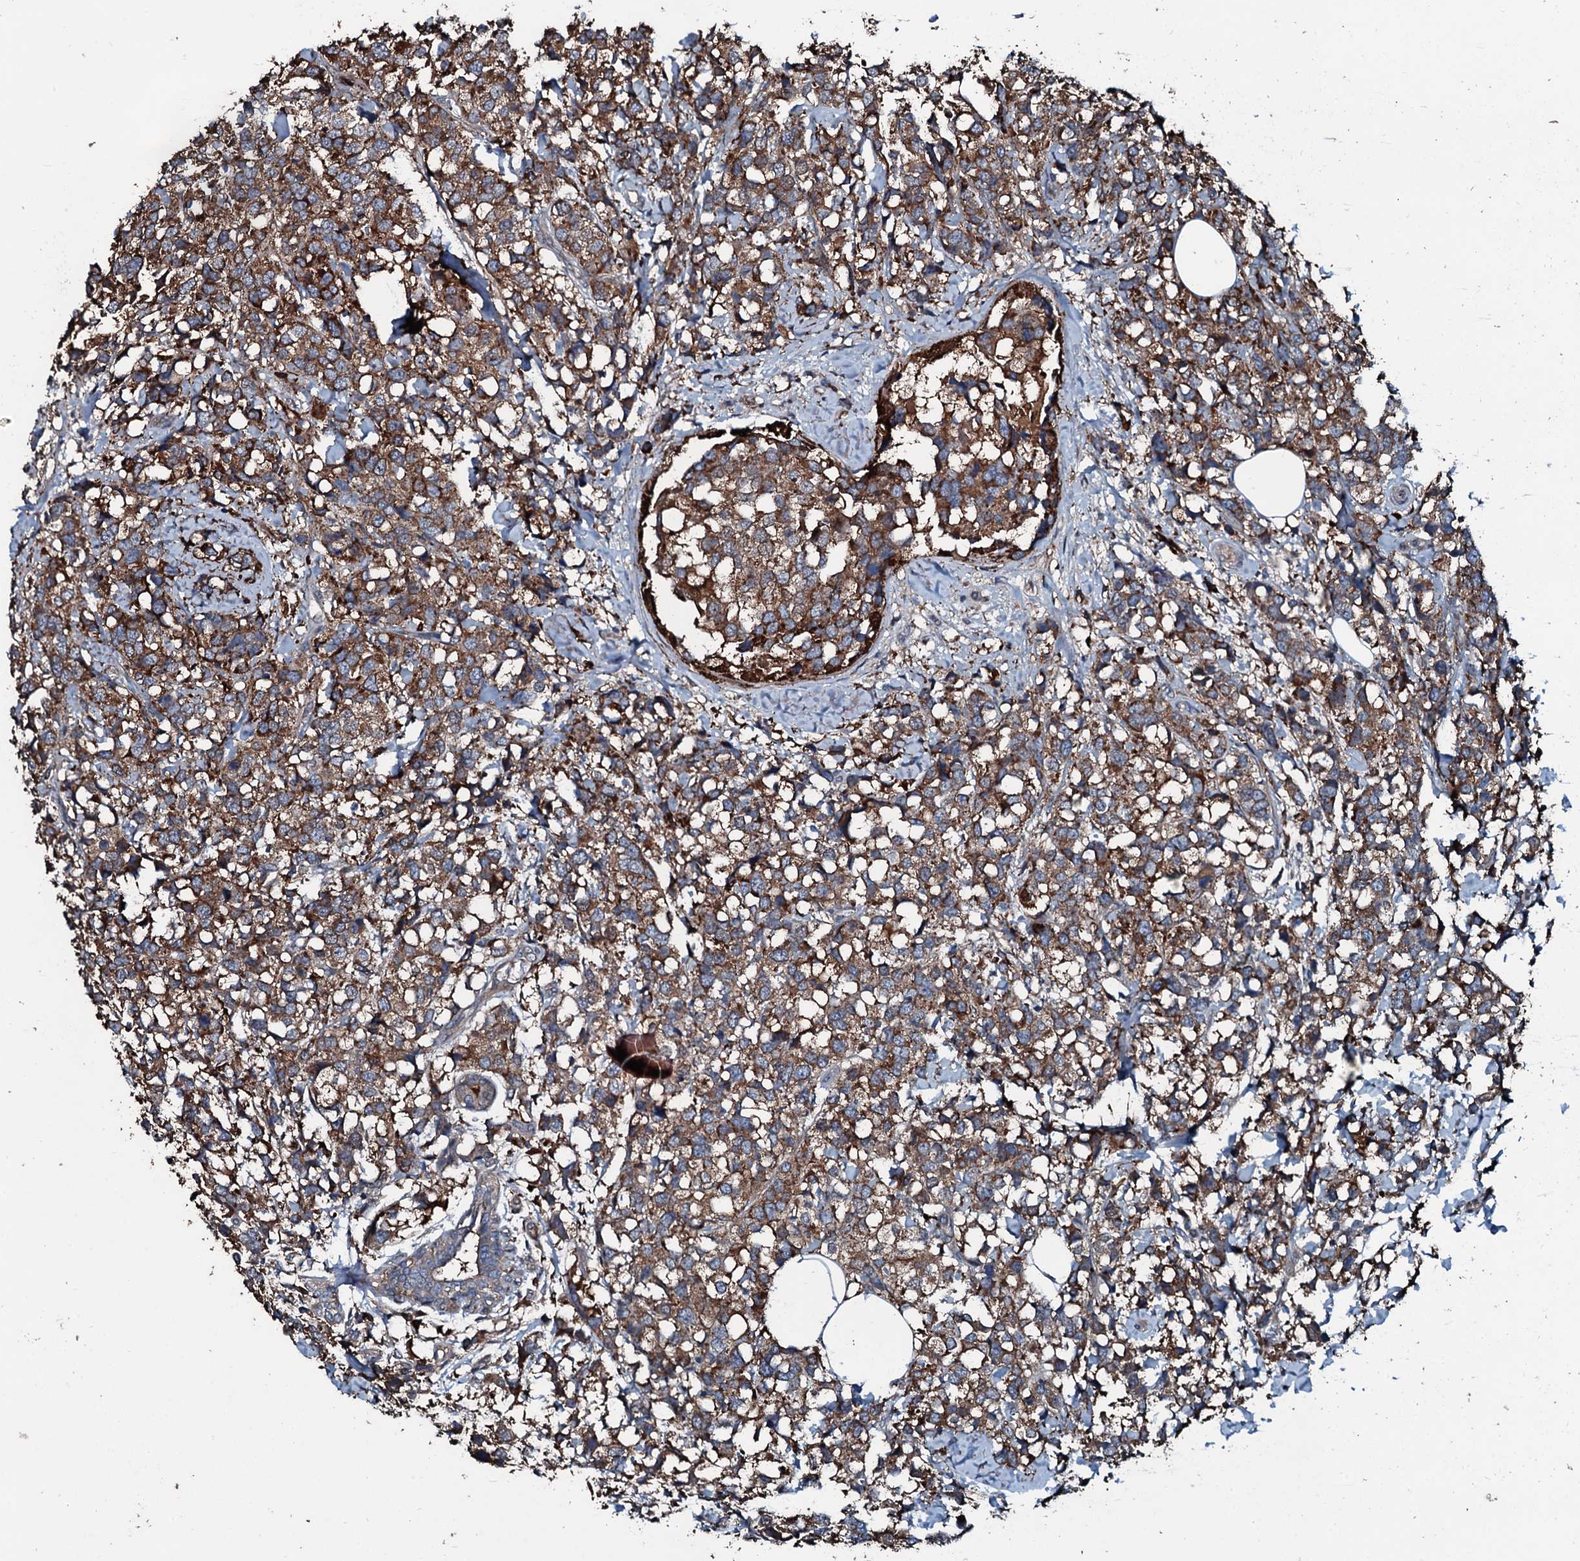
{"staining": {"intensity": "moderate", "quantity": ">75%", "location": "cytoplasmic/membranous"}, "tissue": "breast cancer", "cell_type": "Tumor cells", "image_type": "cancer", "snomed": [{"axis": "morphology", "description": "Lobular carcinoma"}, {"axis": "topography", "description": "Breast"}], "caption": "Immunohistochemical staining of breast lobular carcinoma exhibits moderate cytoplasmic/membranous protein positivity in approximately >75% of tumor cells.", "gene": "AARS1", "patient": {"sex": "female", "age": 59}}